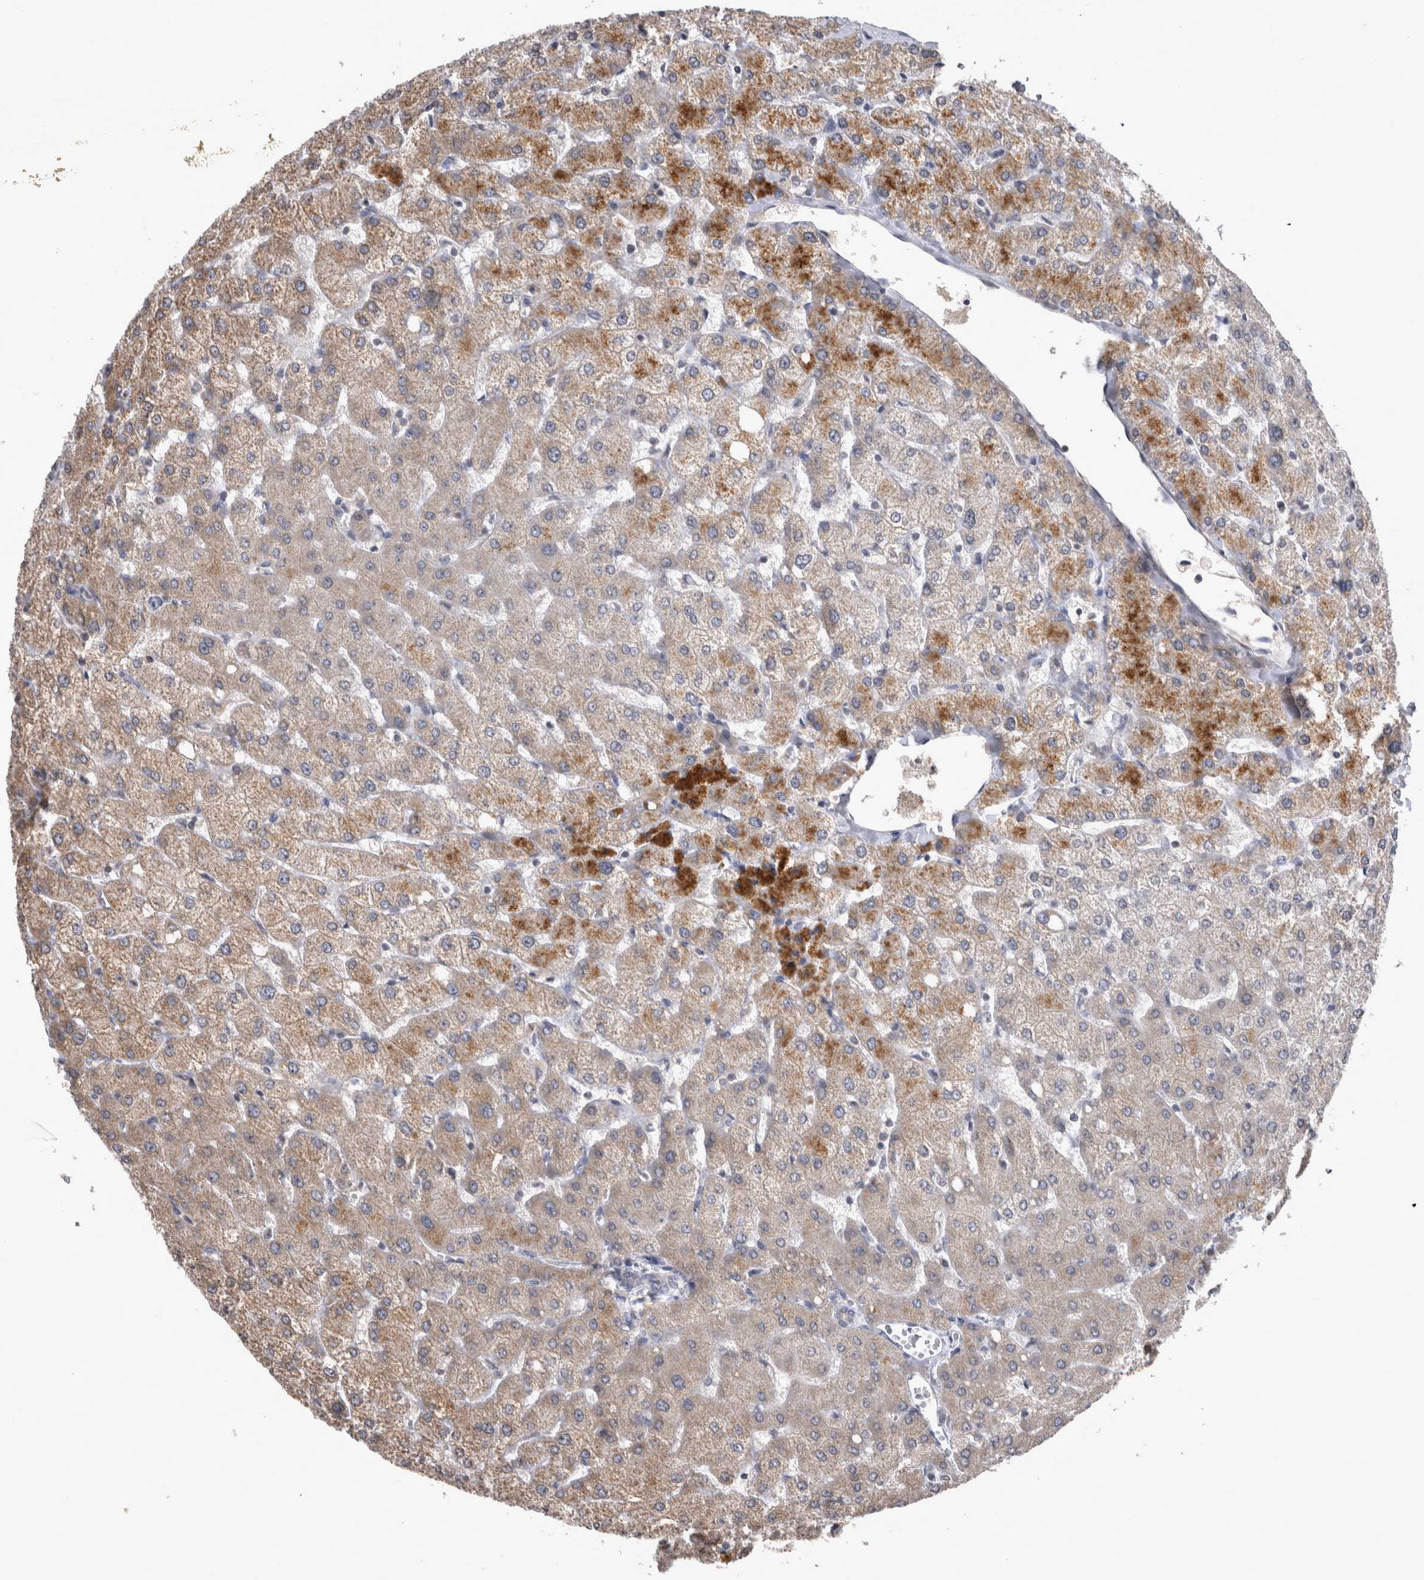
{"staining": {"intensity": "negative", "quantity": "none", "location": "none"}, "tissue": "liver", "cell_type": "Cholangiocytes", "image_type": "normal", "snomed": [{"axis": "morphology", "description": "Normal tissue, NOS"}, {"axis": "topography", "description": "Liver"}], "caption": "A photomicrograph of liver stained for a protein exhibits no brown staining in cholangiocytes.", "gene": "WNT7A", "patient": {"sex": "female", "age": 54}}